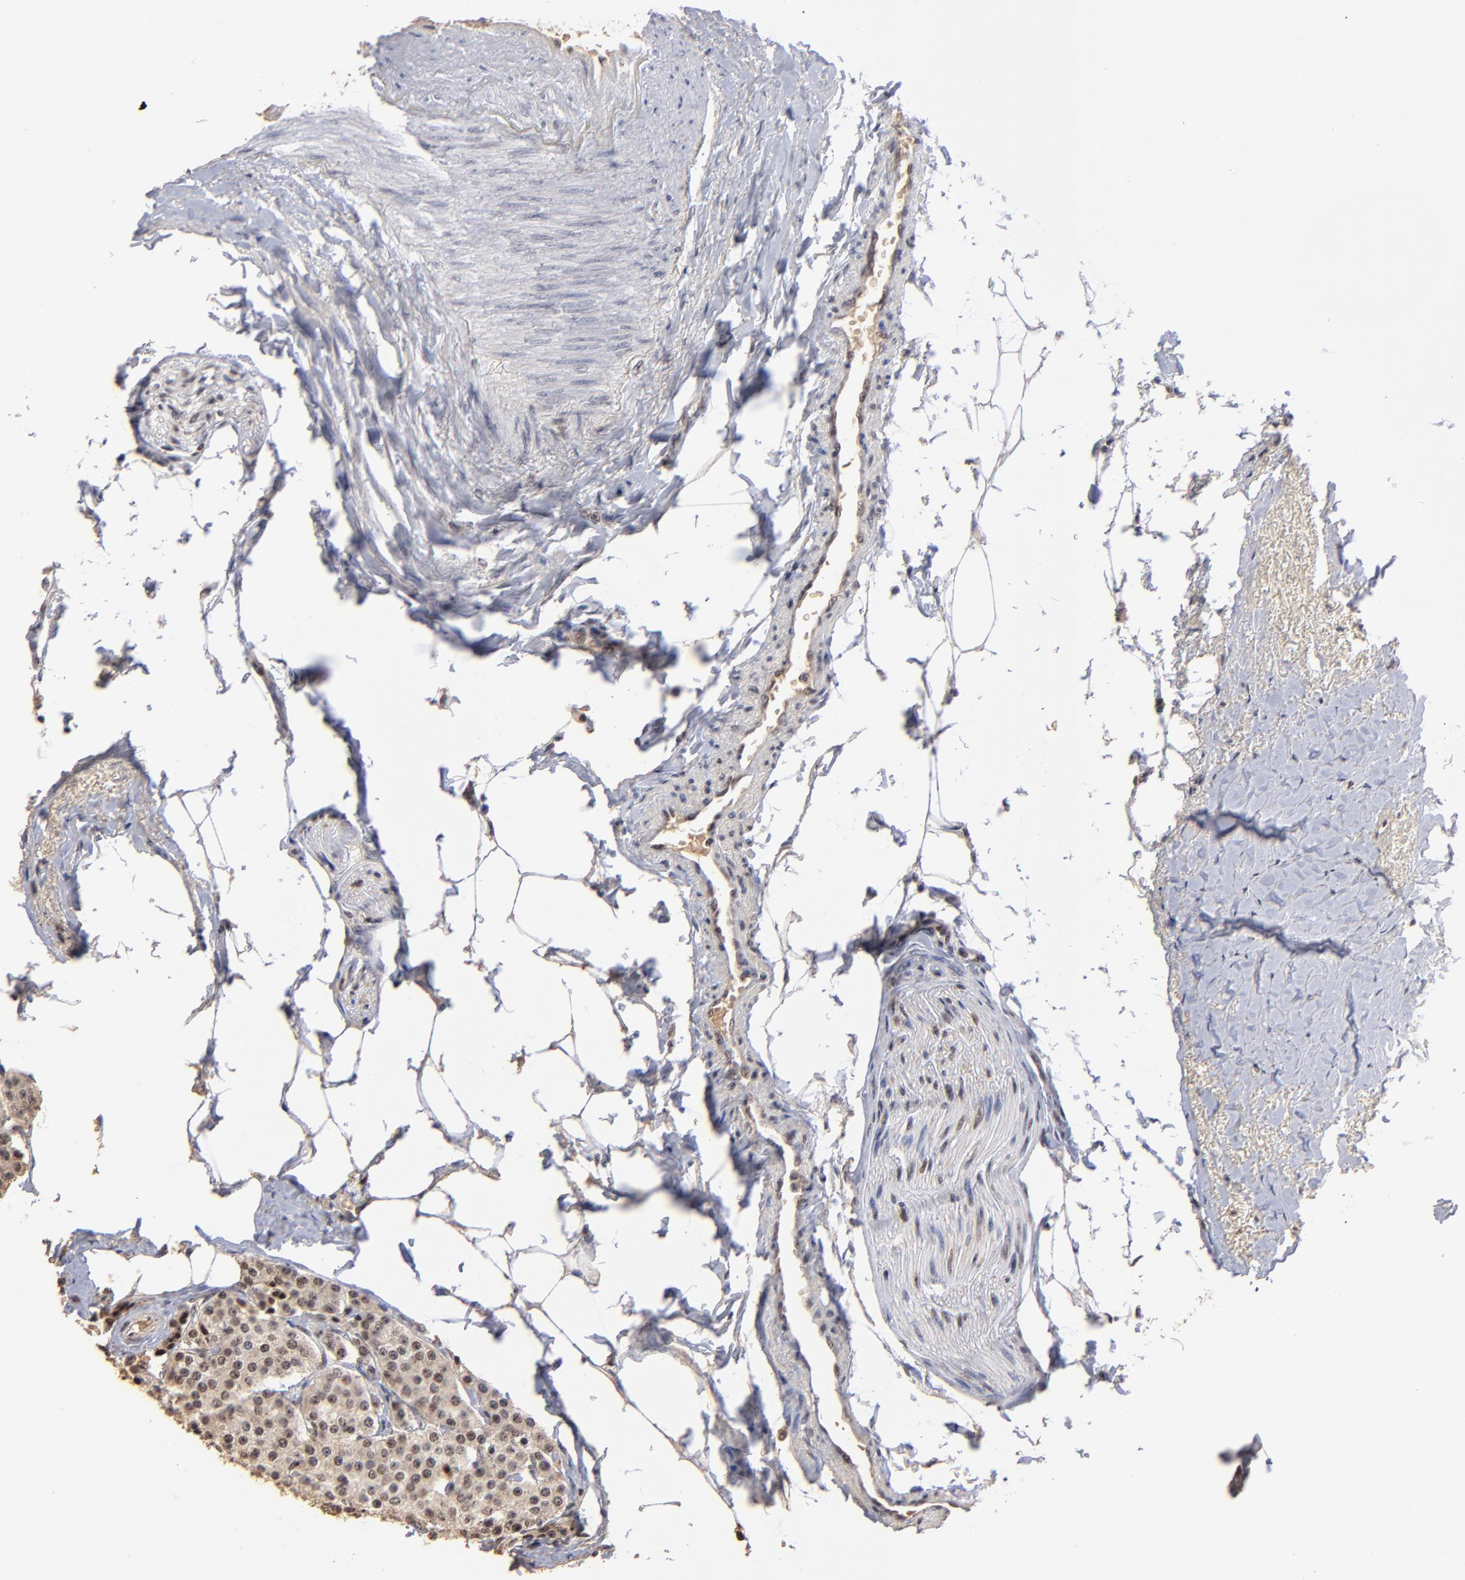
{"staining": {"intensity": "moderate", "quantity": "25%-75%", "location": "cytoplasmic/membranous,nuclear"}, "tissue": "carcinoid", "cell_type": "Tumor cells", "image_type": "cancer", "snomed": [{"axis": "morphology", "description": "Carcinoid, malignant, NOS"}, {"axis": "topography", "description": "Colon"}], "caption": "A brown stain labels moderate cytoplasmic/membranous and nuclear expression of a protein in human malignant carcinoid tumor cells.", "gene": "ZNF146", "patient": {"sex": "female", "age": 61}}